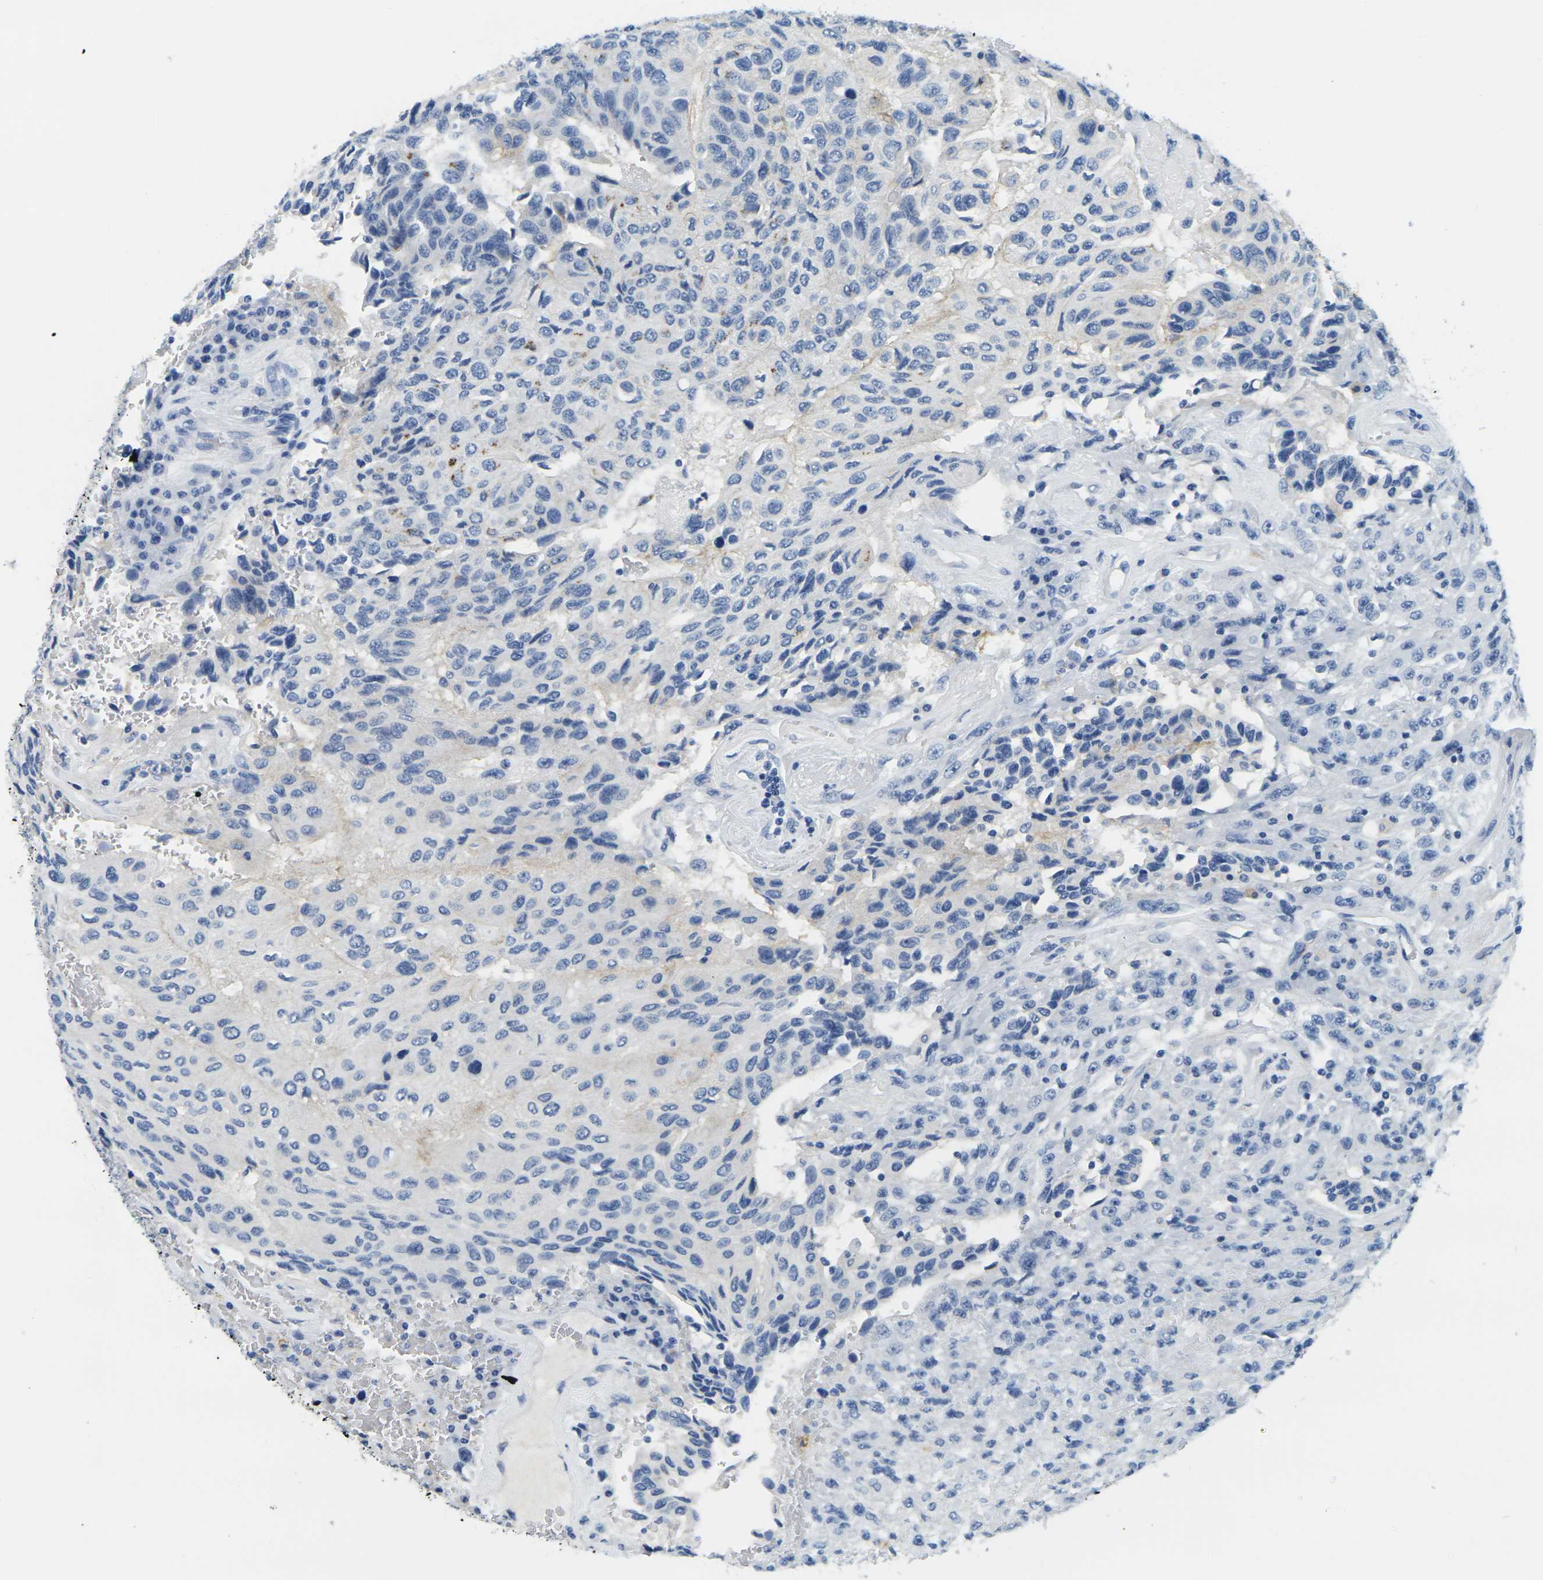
{"staining": {"intensity": "negative", "quantity": "none", "location": "none"}, "tissue": "urothelial cancer", "cell_type": "Tumor cells", "image_type": "cancer", "snomed": [{"axis": "morphology", "description": "Urothelial carcinoma, High grade"}, {"axis": "topography", "description": "Urinary bladder"}], "caption": "Immunohistochemistry photomicrograph of neoplastic tissue: human urothelial carcinoma (high-grade) stained with DAB (3,3'-diaminobenzidine) reveals no significant protein expression in tumor cells.", "gene": "FAM3D", "patient": {"sex": "male", "age": 66}}